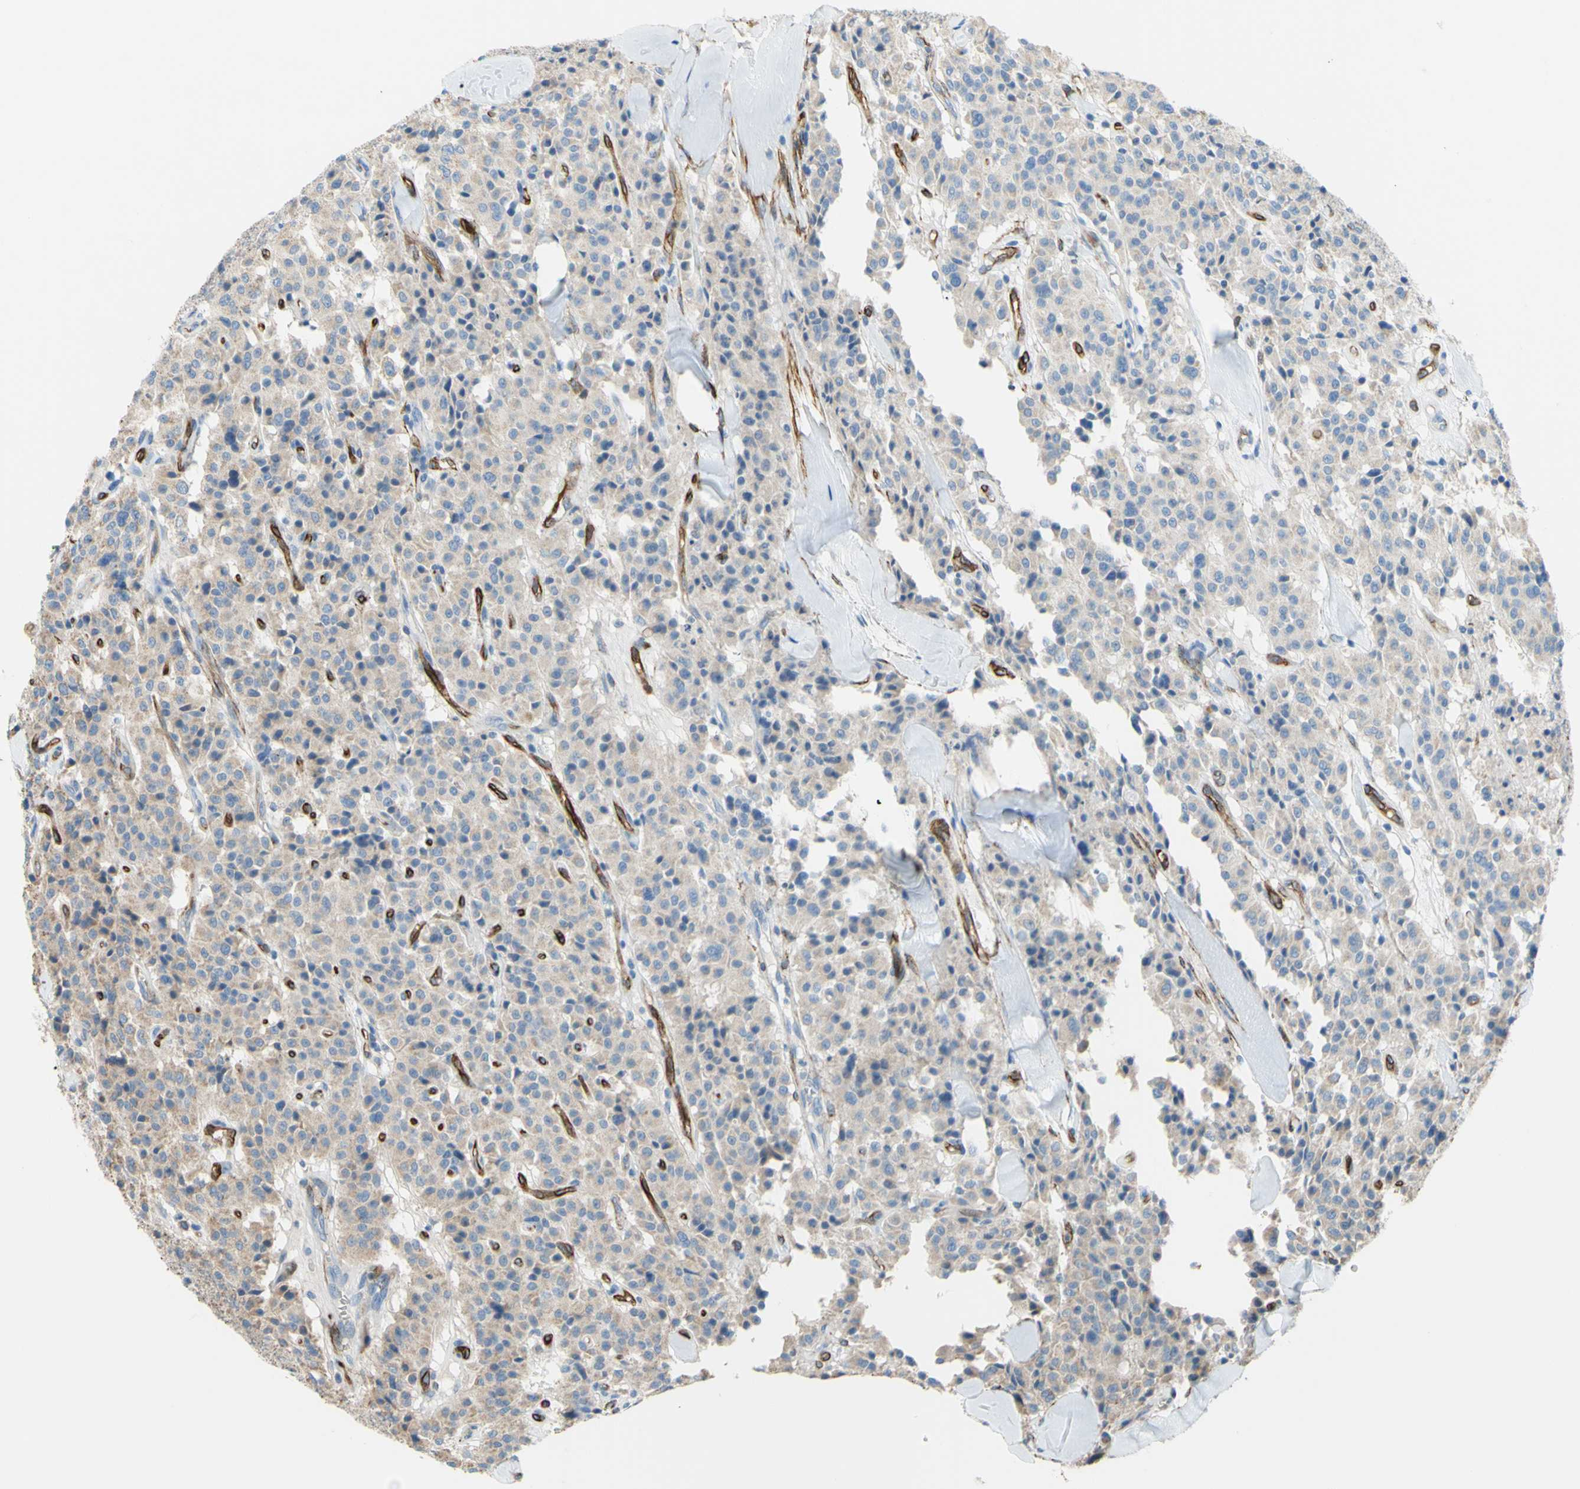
{"staining": {"intensity": "weak", "quantity": ">75%", "location": "cytoplasmic/membranous"}, "tissue": "carcinoid", "cell_type": "Tumor cells", "image_type": "cancer", "snomed": [{"axis": "morphology", "description": "Carcinoid, malignant, NOS"}, {"axis": "topography", "description": "Lung"}], "caption": "Weak cytoplasmic/membranous protein expression is appreciated in about >75% of tumor cells in carcinoid (malignant). The protein of interest is stained brown, and the nuclei are stained in blue (DAB (3,3'-diaminobenzidine) IHC with brightfield microscopy, high magnification).", "gene": "PRRG2", "patient": {"sex": "male", "age": 30}}